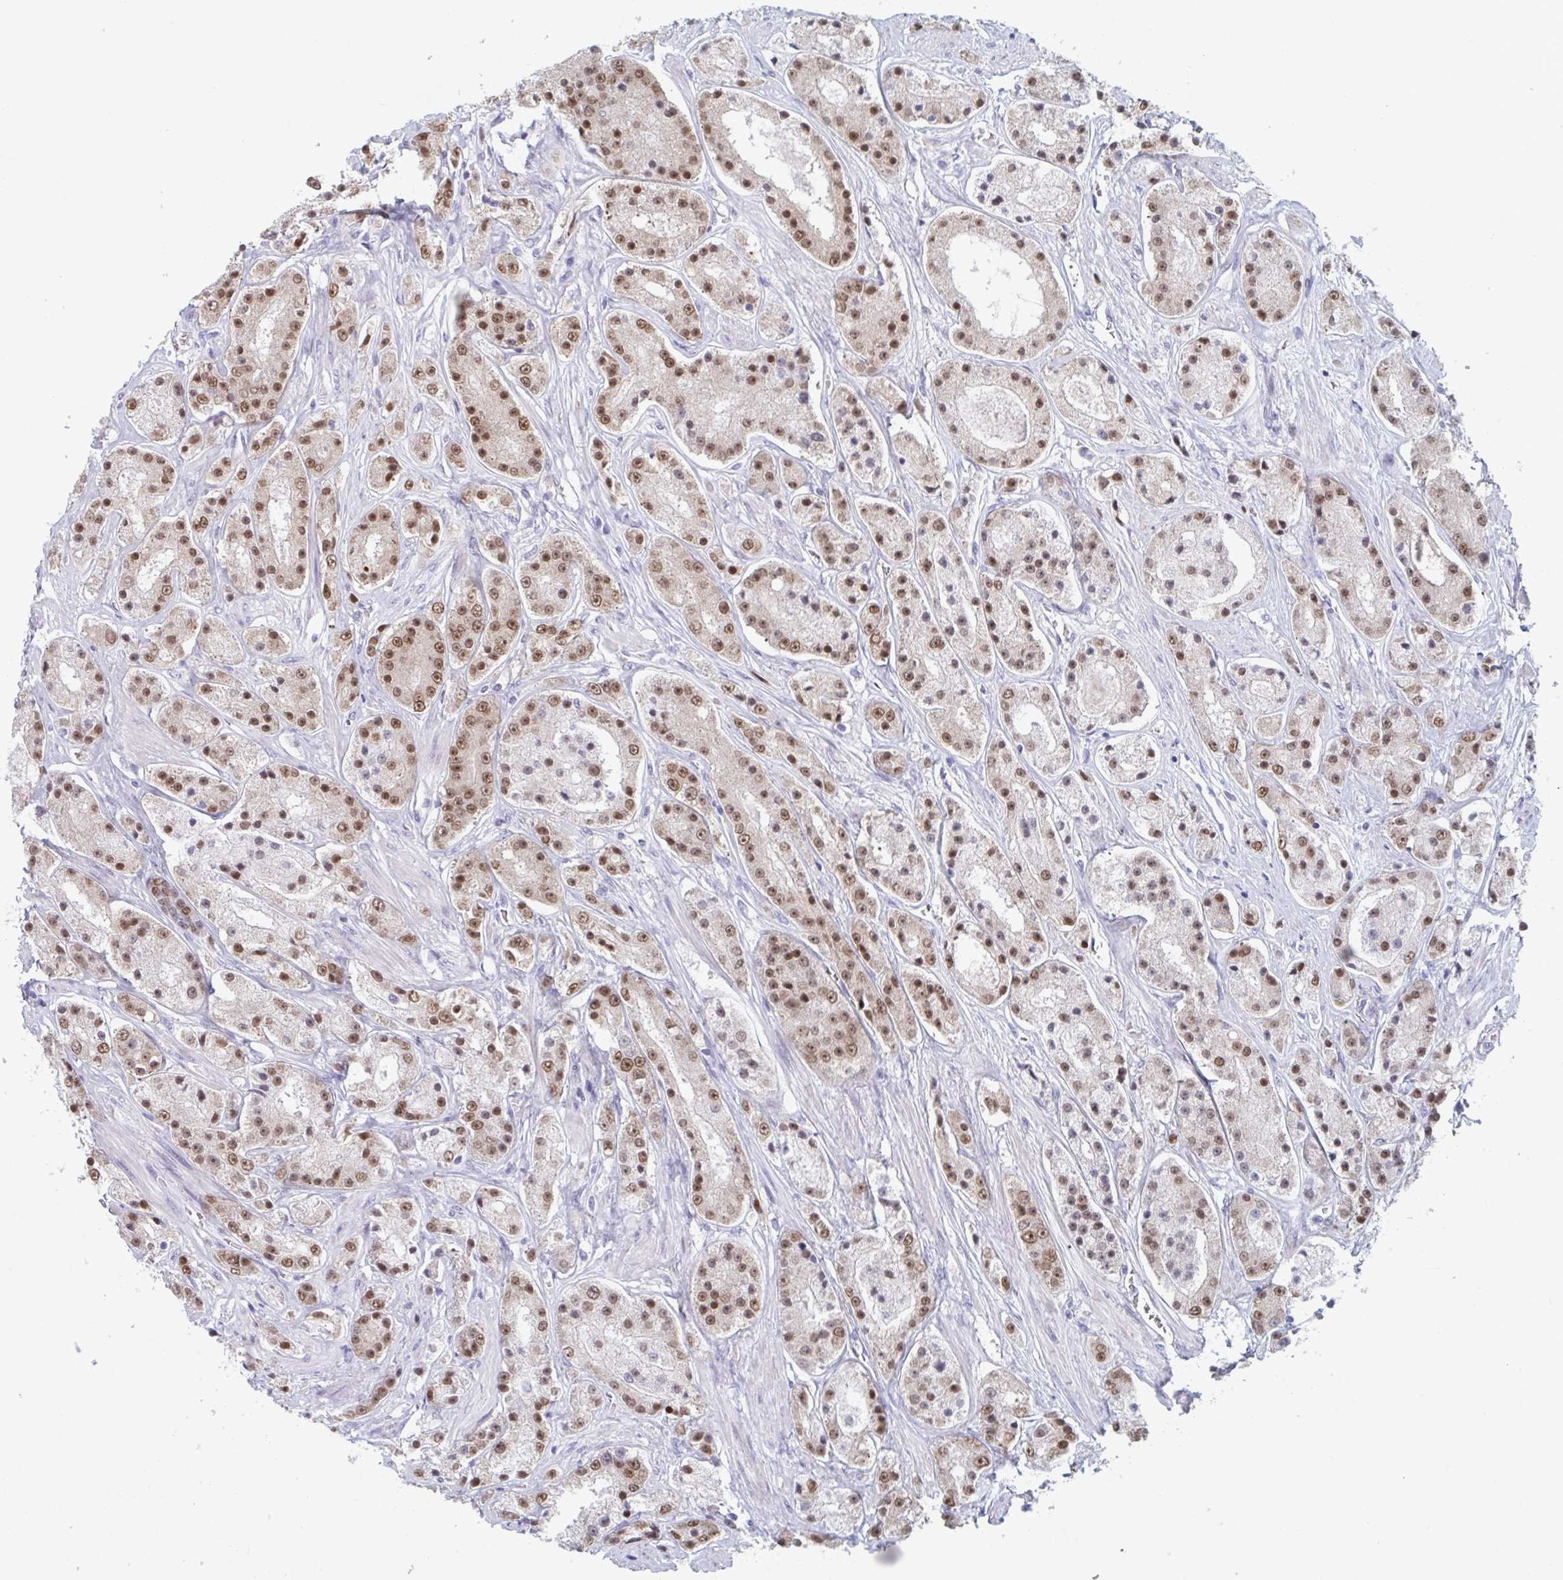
{"staining": {"intensity": "moderate", "quantity": ">75%", "location": "nuclear"}, "tissue": "prostate cancer", "cell_type": "Tumor cells", "image_type": "cancer", "snomed": [{"axis": "morphology", "description": "Adenocarcinoma, High grade"}, {"axis": "topography", "description": "Prostate"}], "caption": "Prostate cancer stained with DAB immunohistochemistry reveals medium levels of moderate nuclear staining in approximately >75% of tumor cells. The staining is performed using DAB (3,3'-diaminobenzidine) brown chromogen to label protein expression. The nuclei are counter-stained blue using hematoxylin.", "gene": "FOXA1", "patient": {"sex": "male", "age": 67}}